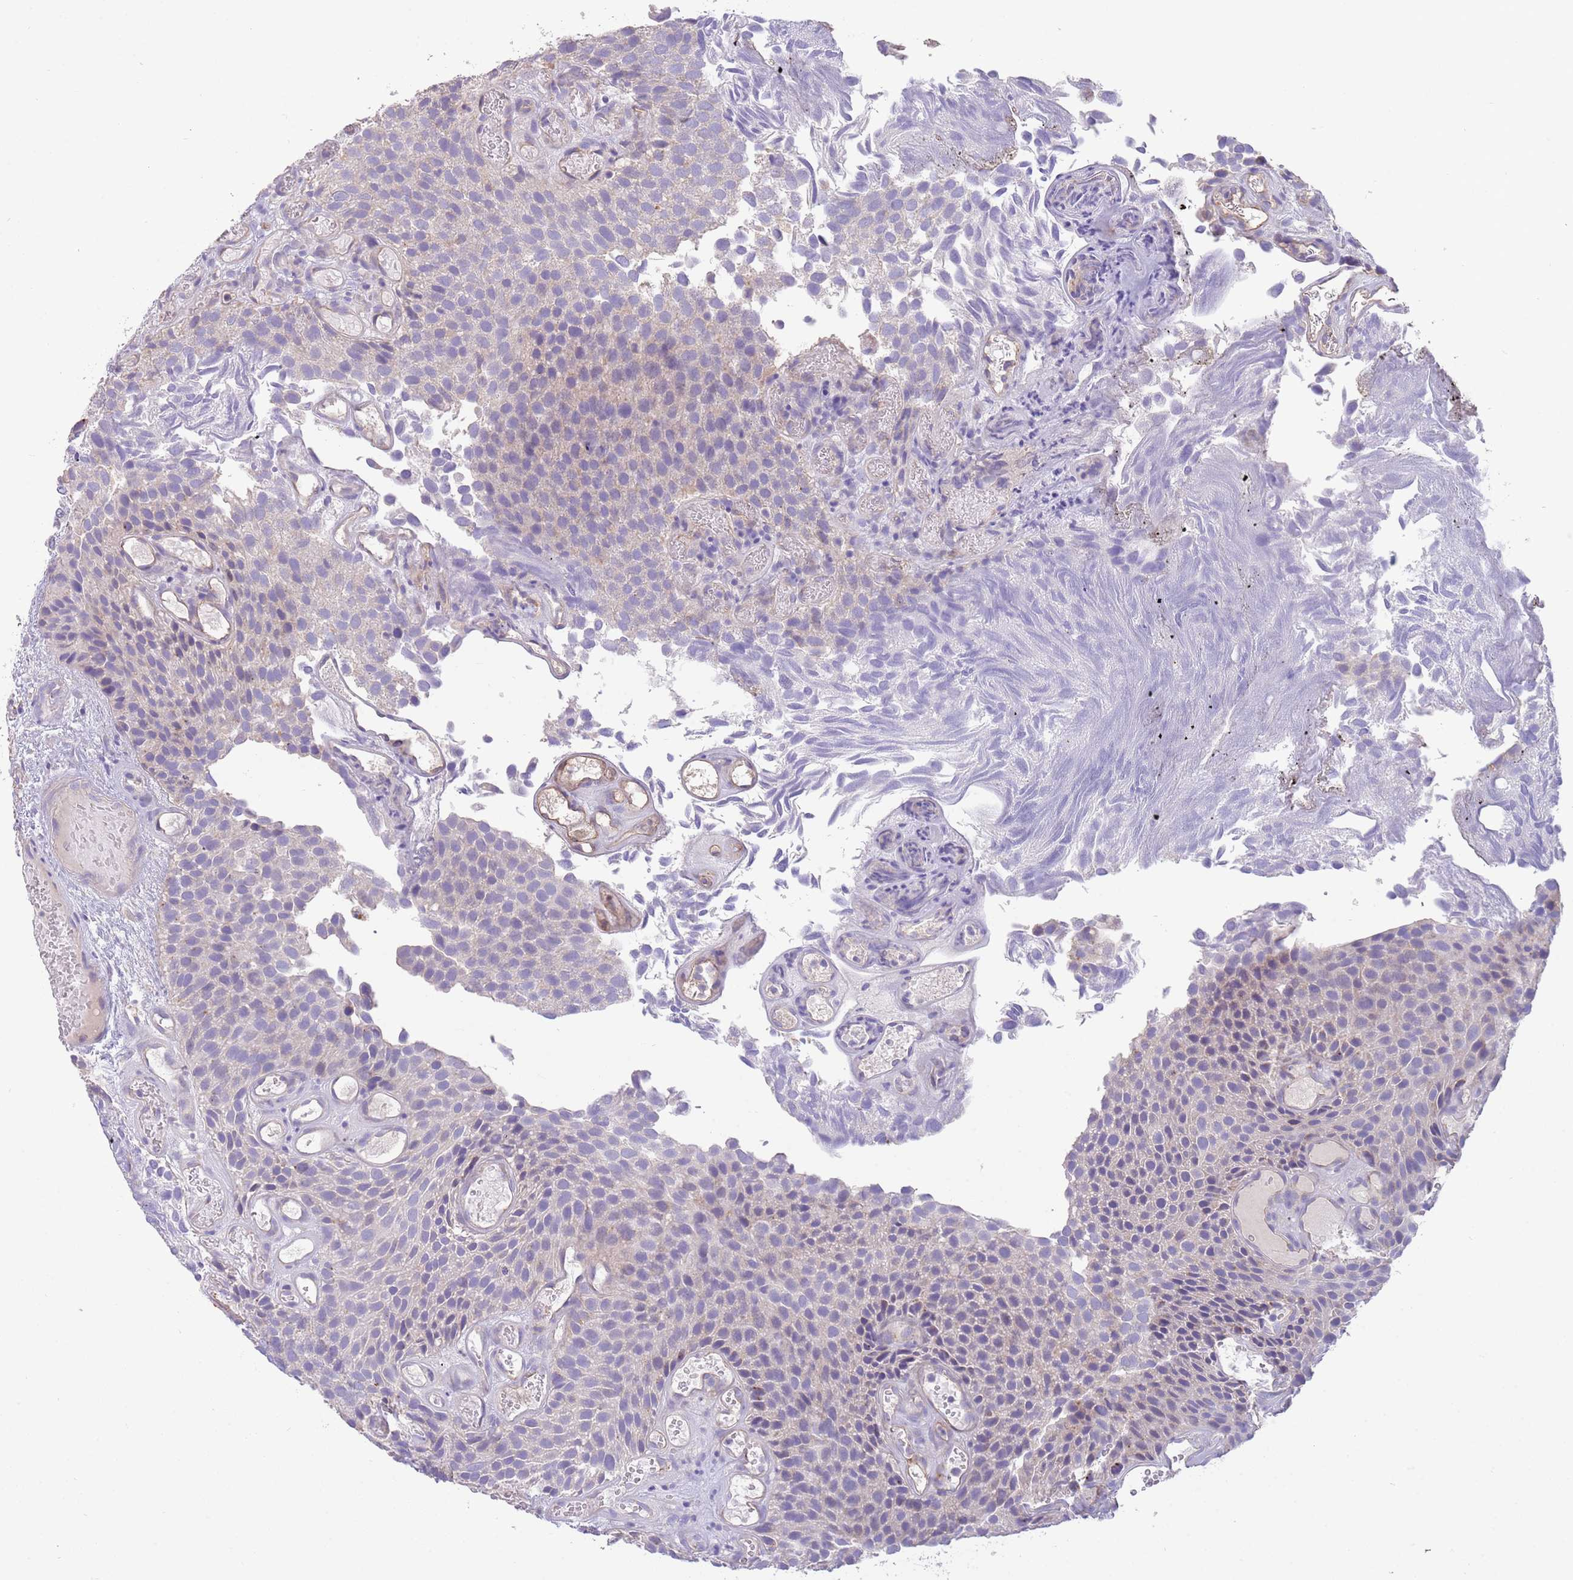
{"staining": {"intensity": "negative", "quantity": "none", "location": "none"}, "tissue": "urothelial cancer", "cell_type": "Tumor cells", "image_type": "cancer", "snomed": [{"axis": "morphology", "description": "Urothelial carcinoma, Low grade"}, {"axis": "topography", "description": "Urinary bladder"}], "caption": "DAB immunohistochemical staining of human urothelial cancer exhibits no significant expression in tumor cells.", "gene": "SFTPA1", "patient": {"sex": "male", "age": 89}}